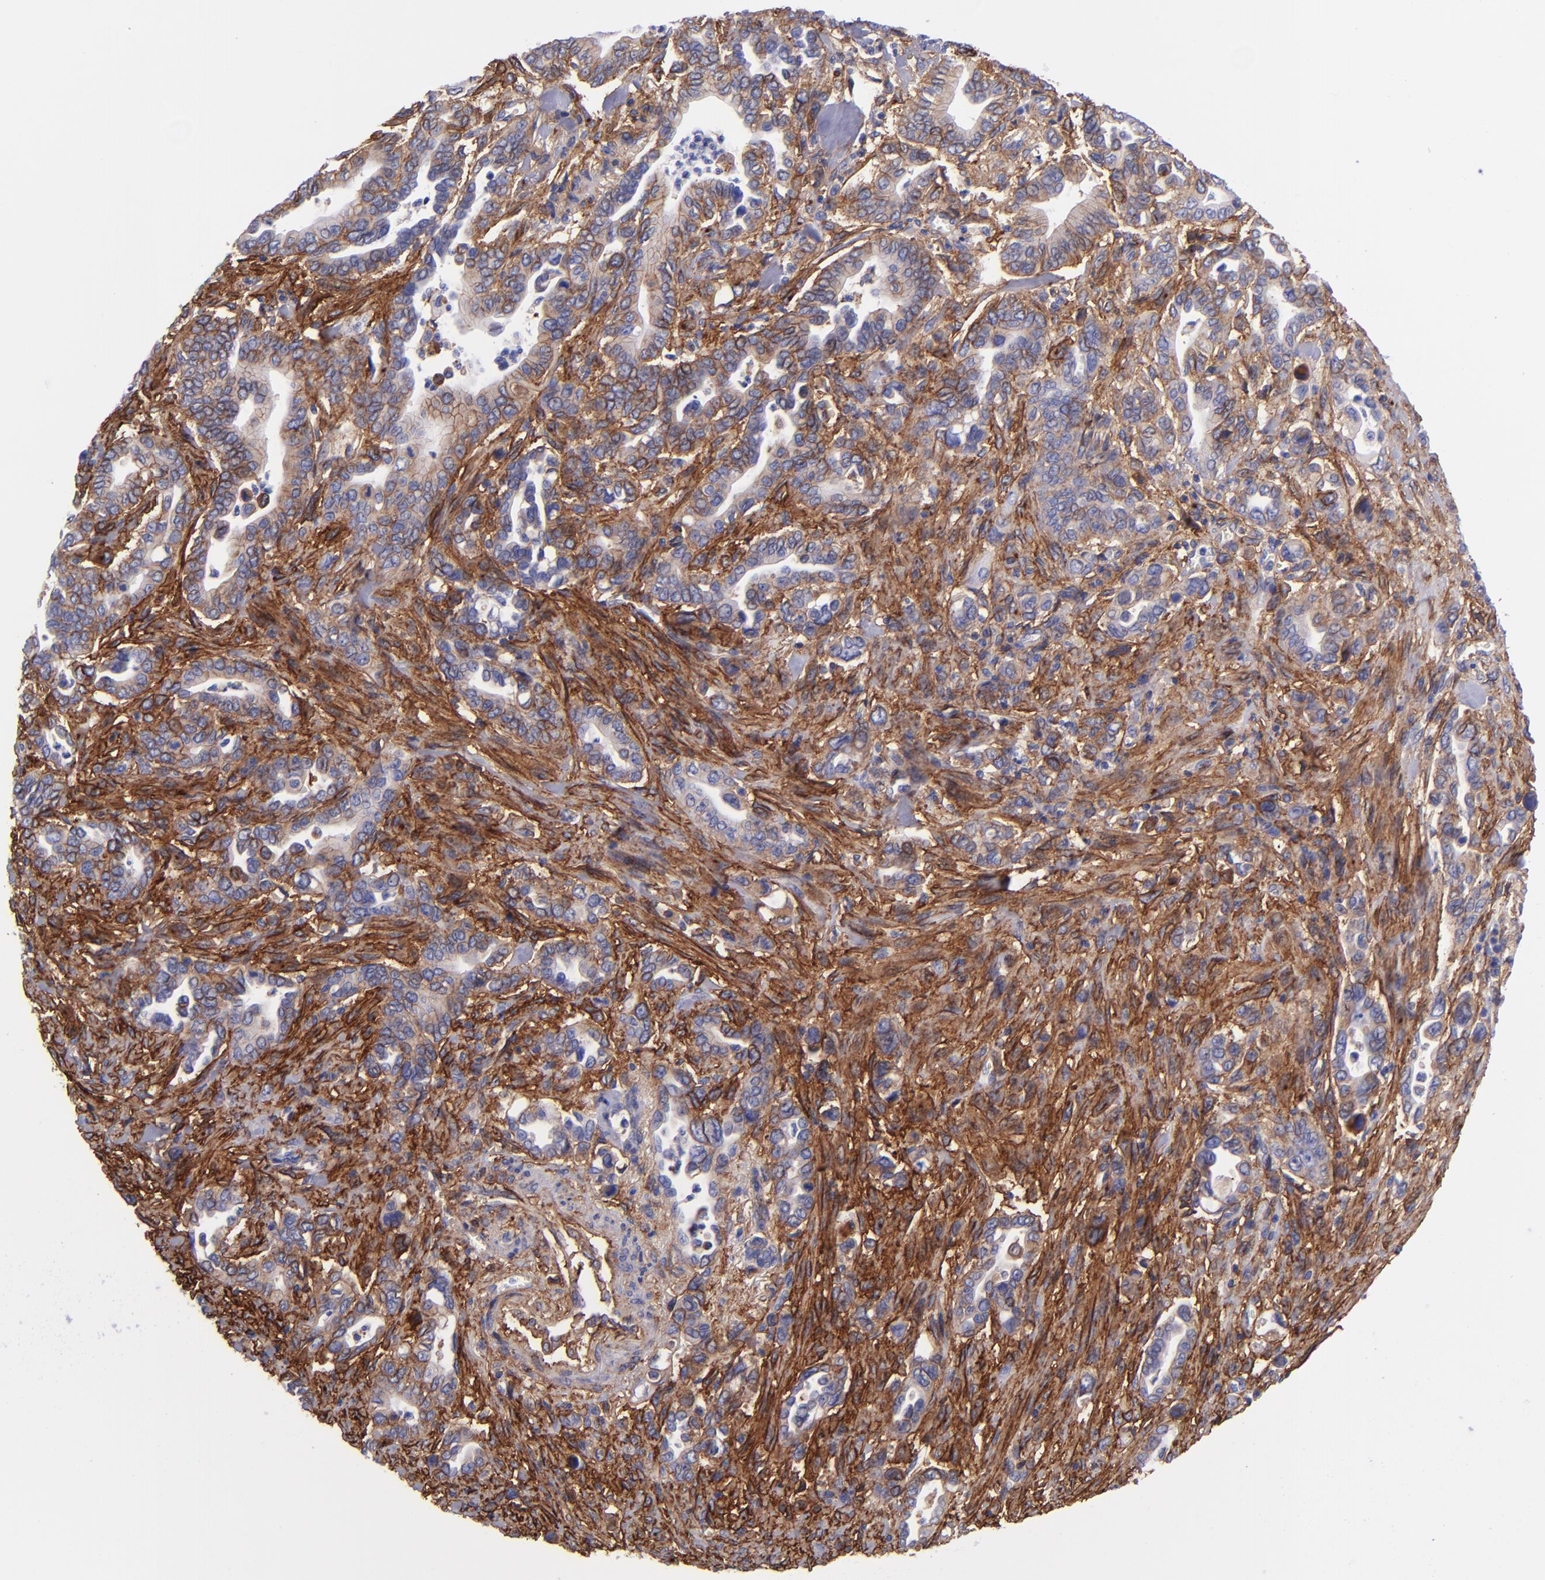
{"staining": {"intensity": "moderate", "quantity": "25%-75%", "location": "cytoplasmic/membranous"}, "tissue": "pancreatic cancer", "cell_type": "Tumor cells", "image_type": "cancer", "snomed": [{"axis": "morphology", "description": "Adenocarcinoma, NOS"}, {"axis": "topography", "description": "Pancreas"}], "caption": "Moderate cytoplasmic/membranous staining for a protein is seen in about 25%-75% of tumor cells of adenocarcinoma (pancreatic) using immunohistochemistry (IHC).", "gene": "ITGAV", "patient": {"sex": "female", "age": 57}}